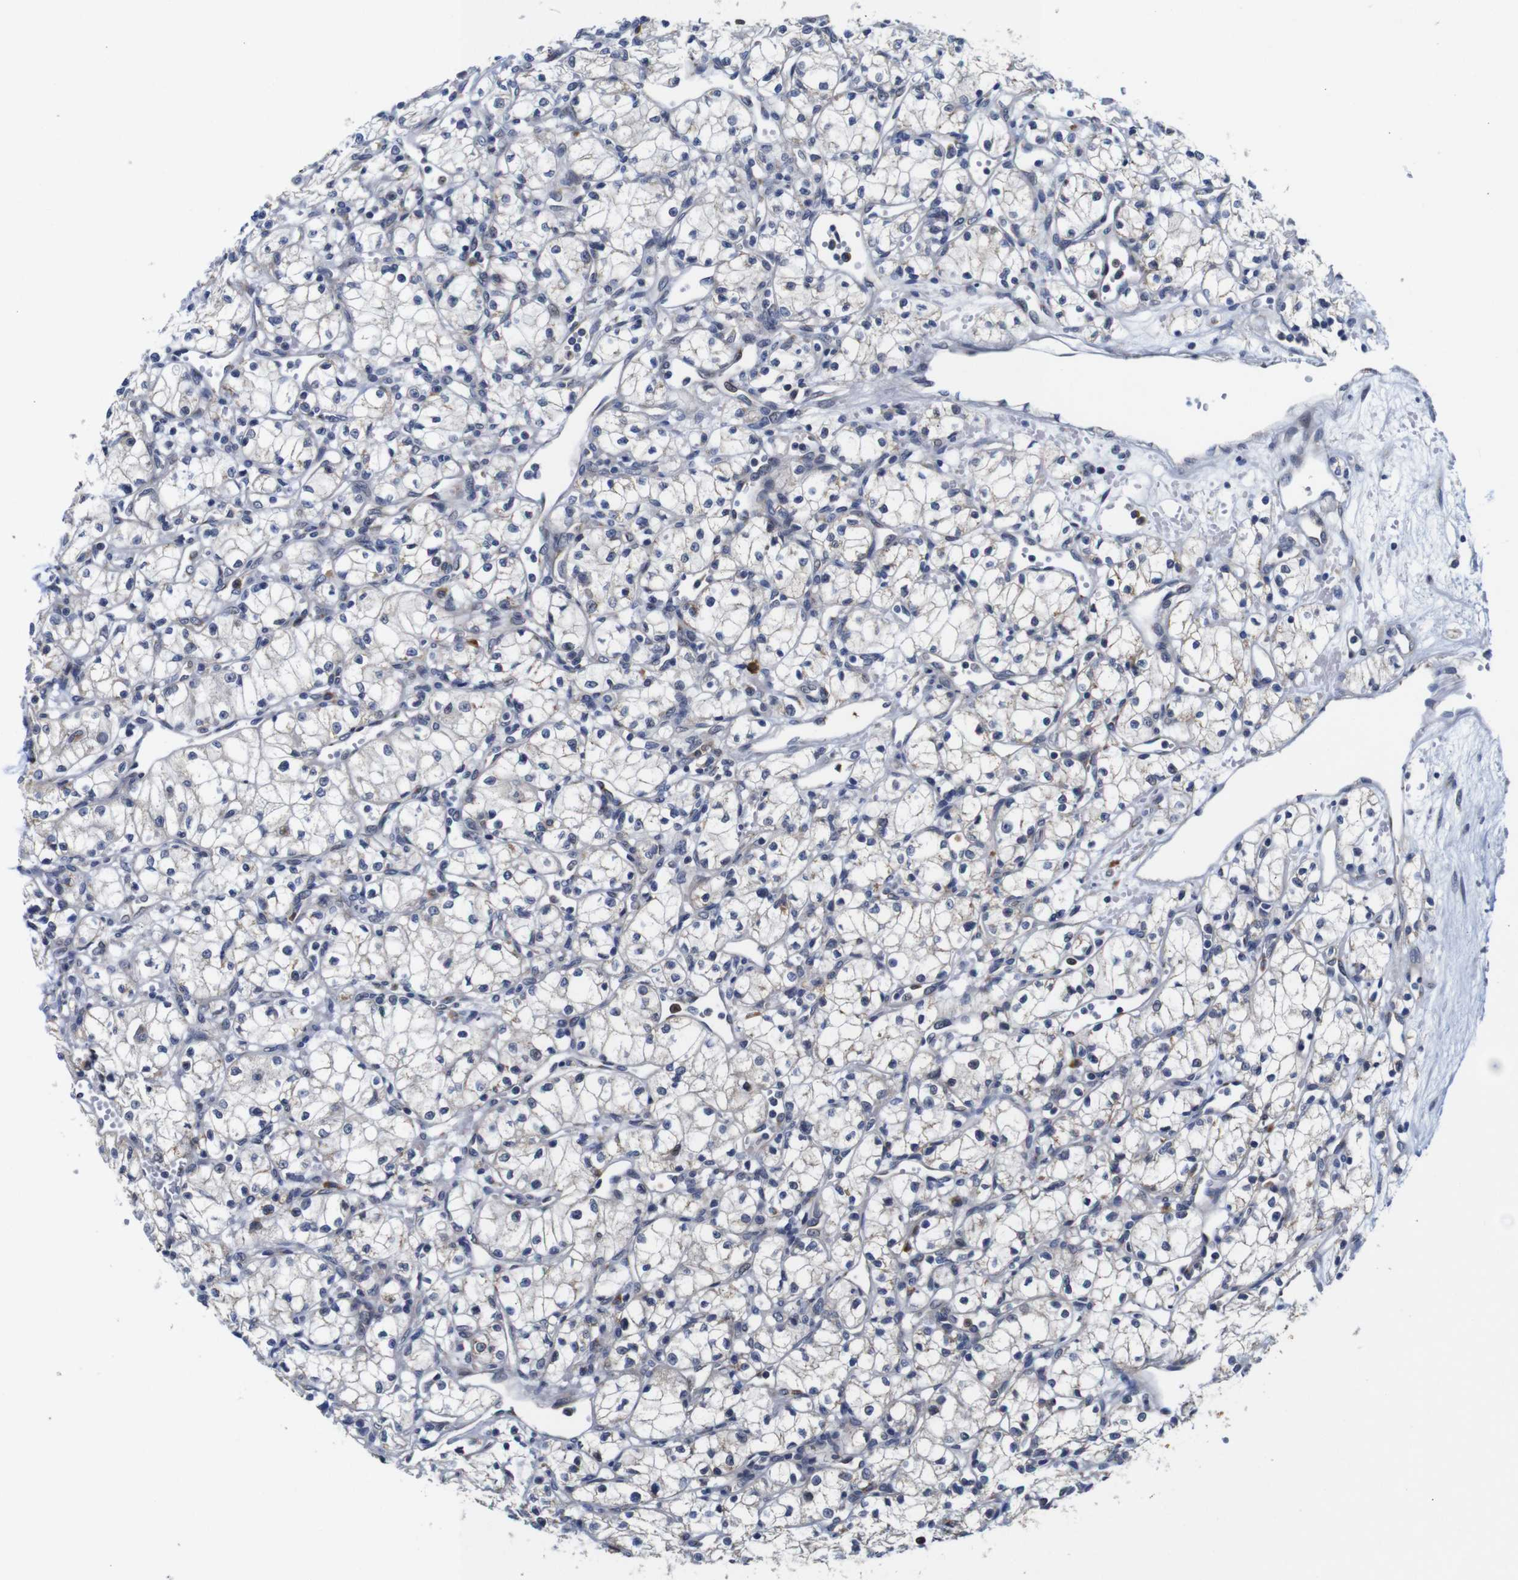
{"staining": {"intensity": "negative", "quantity": "none", "location": "none"}, "tissue": "renal cancer", "cell_type": "Tumor cells", "image_type": "cancer", "snomed": [{"axis": "morphology", "description": "Normal tissue, NOS"}, {"axis": "morphology", "description": "Adenocarcinoma, NOS"}, {"axis": "topography", "description": "Kidney"}], "caption": "High magnification brightfield microscopy of renal cancer (adenocarcinoma) stained with DAB (3,3'-diaminobenzidine) (brown) and counterstained with hematoxylin (blue): tumor cells show no significant expression. (DAB (3,3'-diaminobenzidine) immunohistochemistry visualized using brightfield microscopy, high magnification).", "gene": "FURIN", "patient": {"sex": "male", "age": 59}}